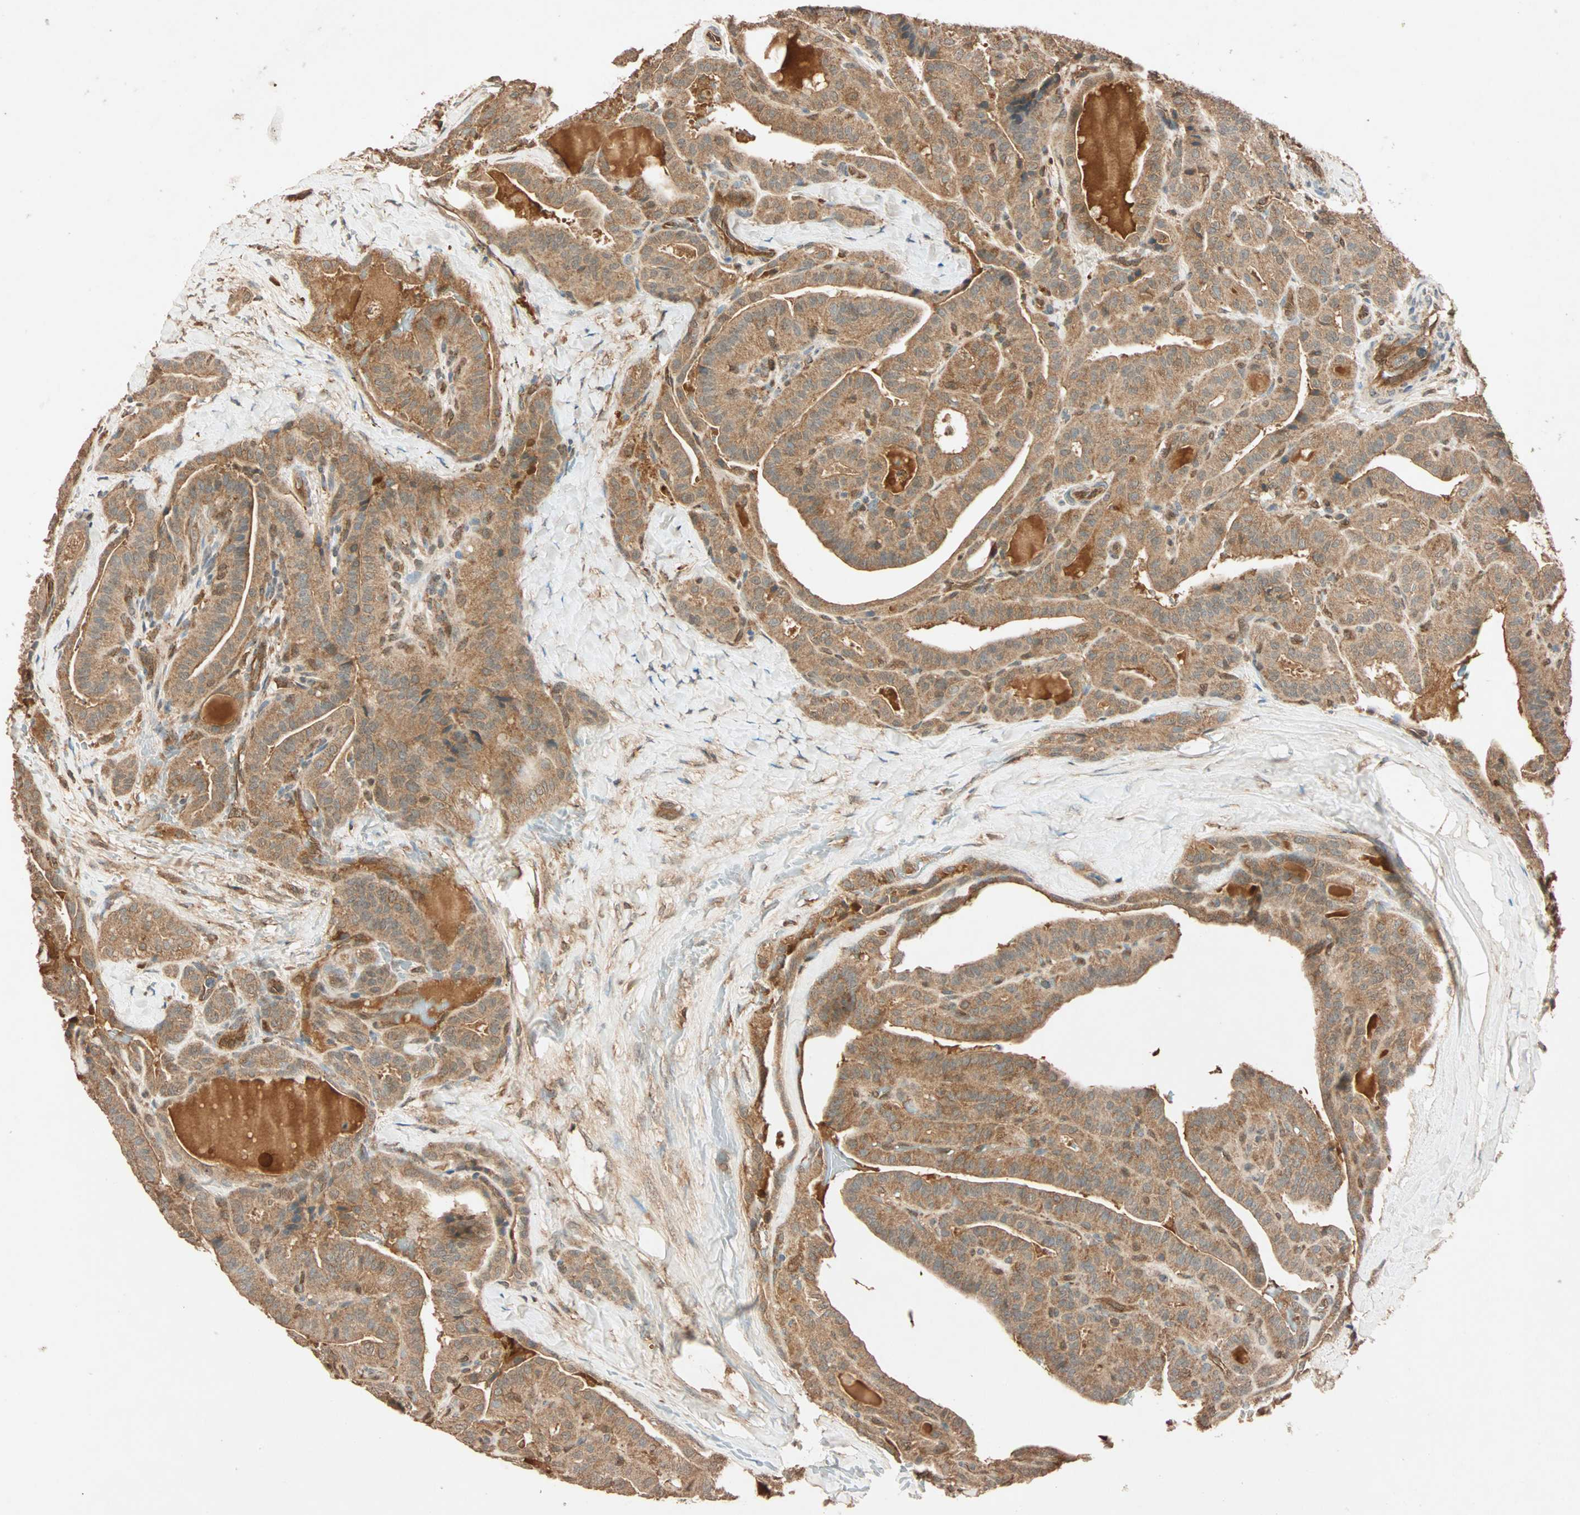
{"staining": {"intensity": "moderate", "quantity": ">75%", "location": "cytoplasmic/membranous"}, "tissue": "thyroid cancer", "cell_type": "Tumor cells", "image_type": "cancer", "snomed": [{"axis": "morphology", "description": "Papillary adenocarcinoma, NOS"}, {"axis": "topography", "description": "Thyroid gland"}], "caption": "This micrograph shows immunohistochemistry (IHC) staining of thyroid cancer, with medium moderate cytoplasmic/membranous staining in approximately >75% of tumor cells.", "gene": "MAPK1", "patient": {"sex": "male", "age": 77}}